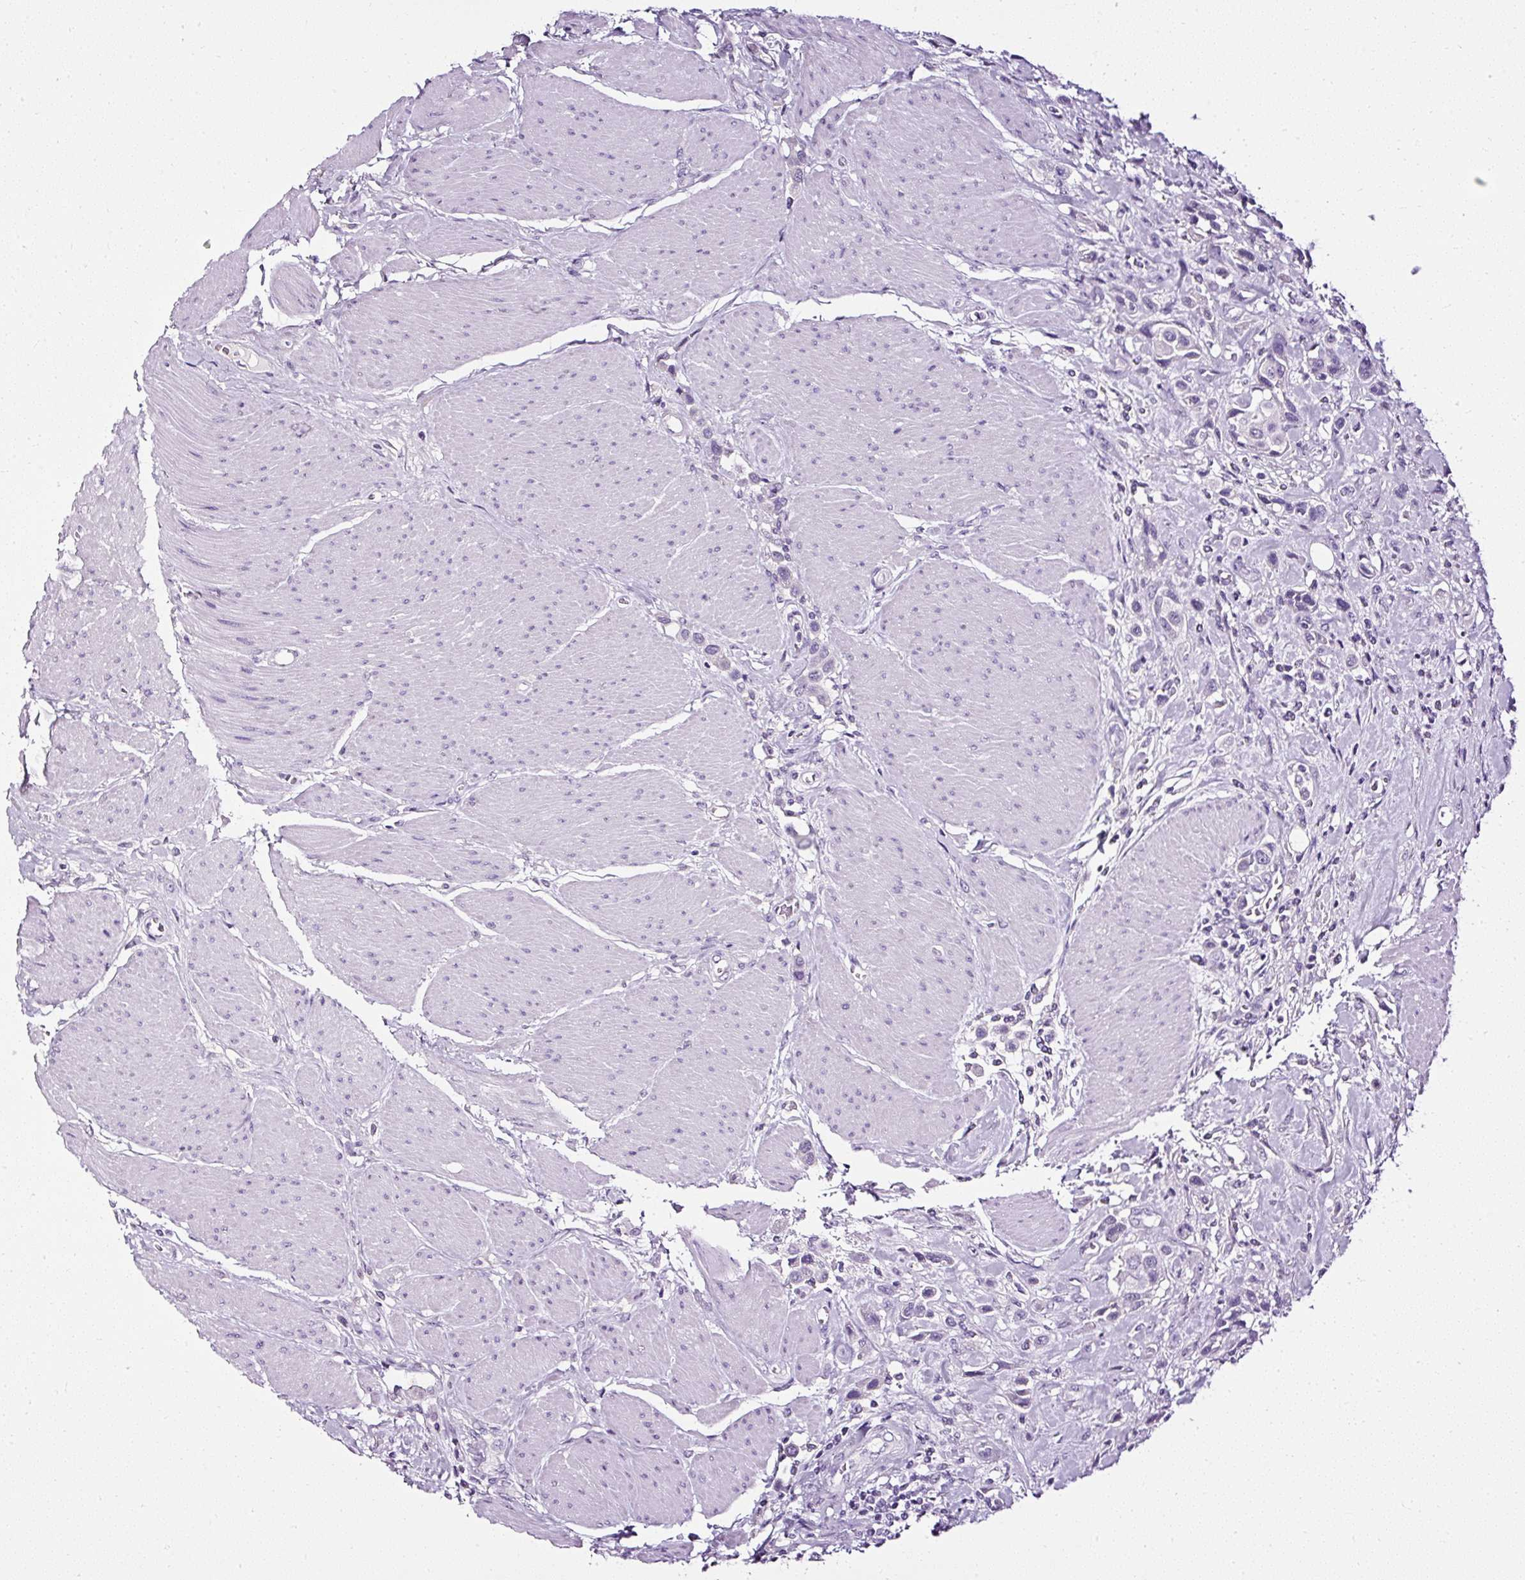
{"staining": {"intensity": "negative", "quantity": "none", "location": "none"}, "tissue": "urothelial cancer", "cell_type": "Tumor cells", "image_type": "cancer", "snomed": [{"axis": "morphology", "description": "Urothelial carcinoma, High grade"}, {"axis": "topography", "description": "Urinary bladder"}], "caption": "Tumor cells are negative for protein expression in human urothelial carcinoma (high-grade). The staining was performed using DAB to visualize the protein expression in brown, while the nuclei were stained in blue with hematoxylin (Magnification: 20x).", "gene": "ATP2A1", "patient": {"sex": "male", "age": 50}}